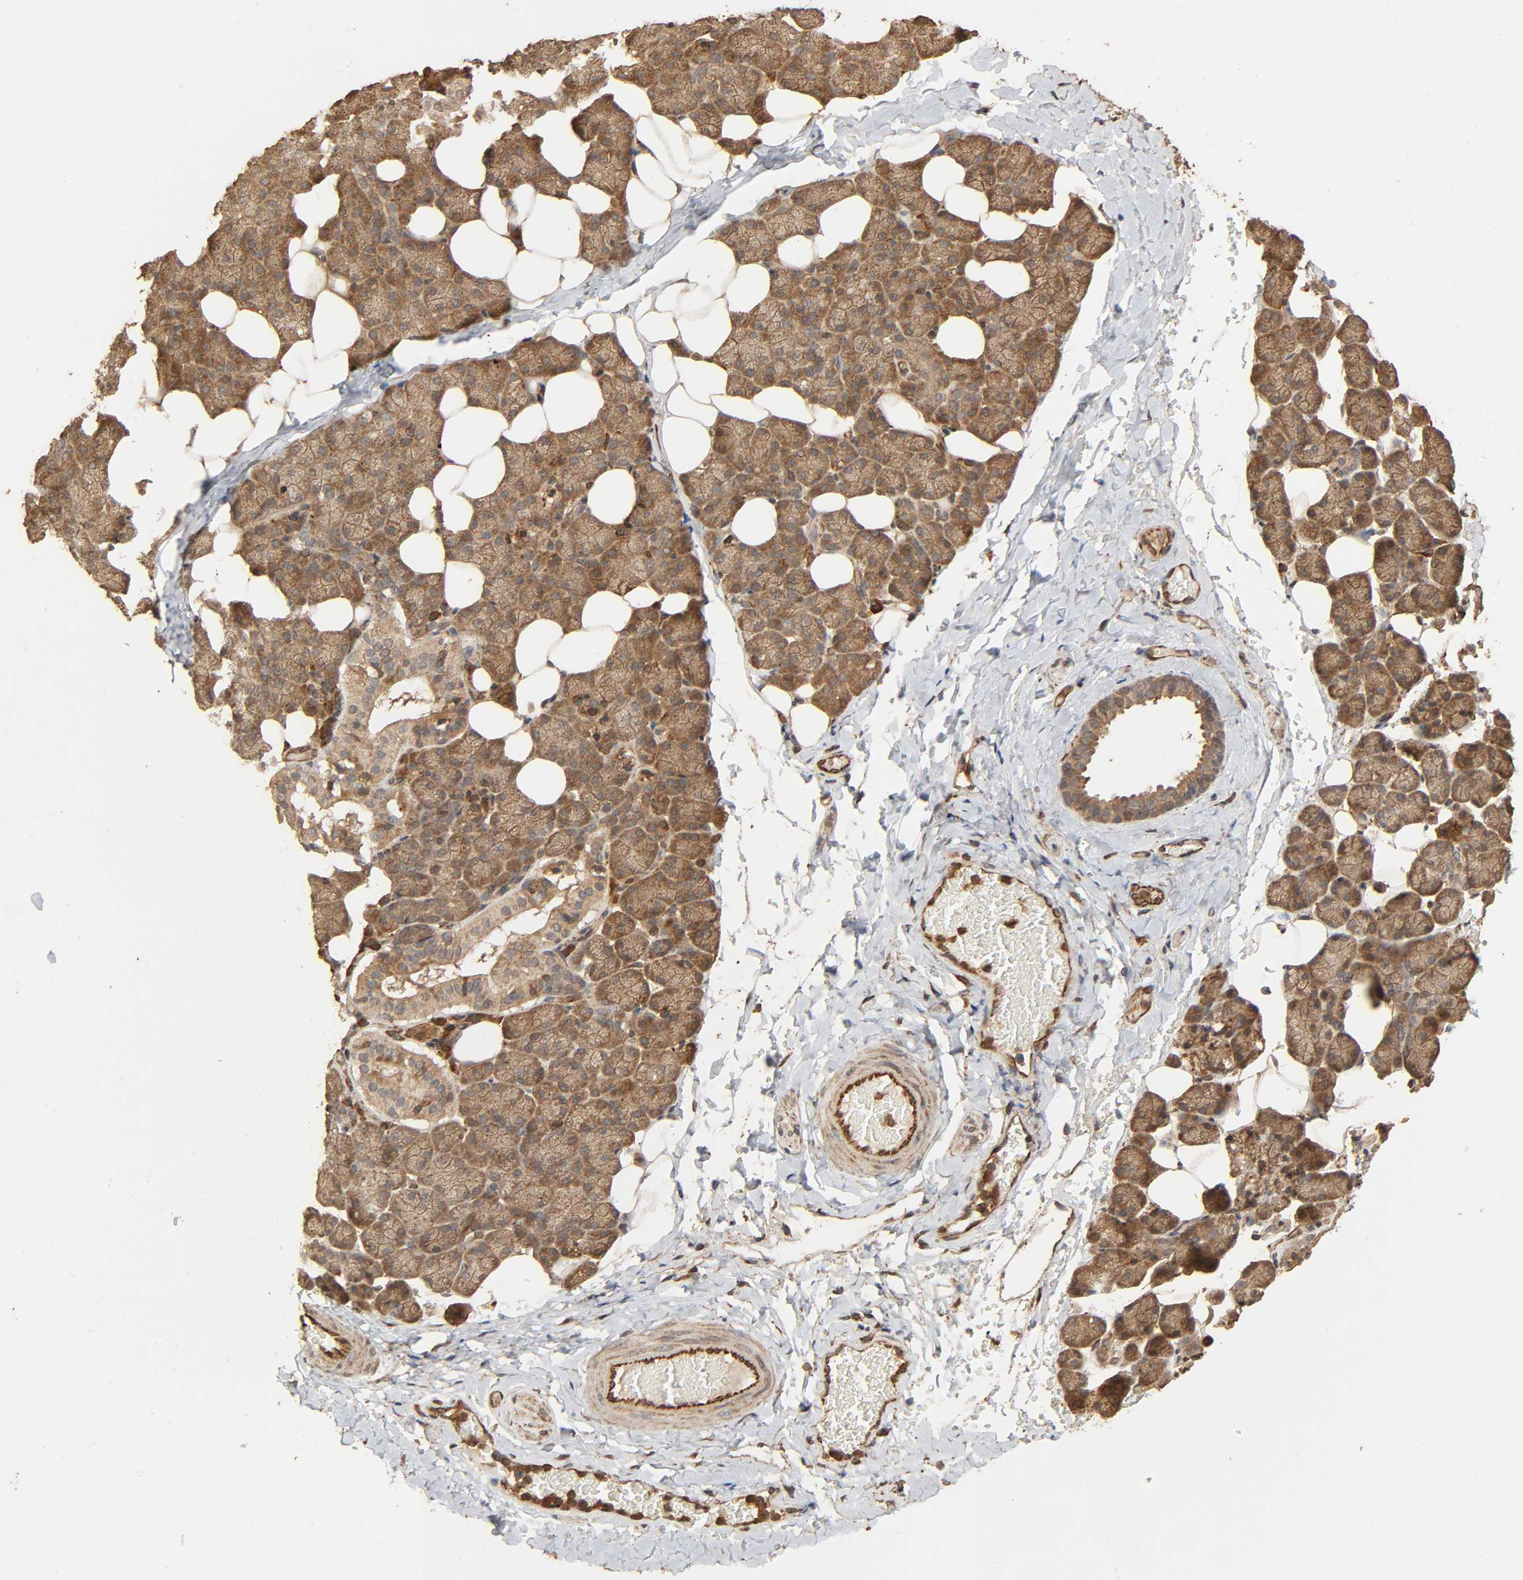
{"staining": {"intensity": "moderate", "quantity": "25%-75%", "location": "cytoplasmic/membranous"}, "tissue": "salivary gland", "cell_type": "Glandular cells", "image_type": "normal", "snomed": [{"axis": "morphology", "description": "Normal tissue, NOS"}, {"axis": "topography", "description": "Lymph node"}, {"axis": "topography", "description": "Salivary gland"}], "caption": "About 25%-75% of glandular cells in benign salivary gland show moderate cytoplasmic/membranous protein staining as visualized by brown immunohistochemical staining.", "gene": "RPS6KA6", "patient": {"sex": "male", "age": 8}}